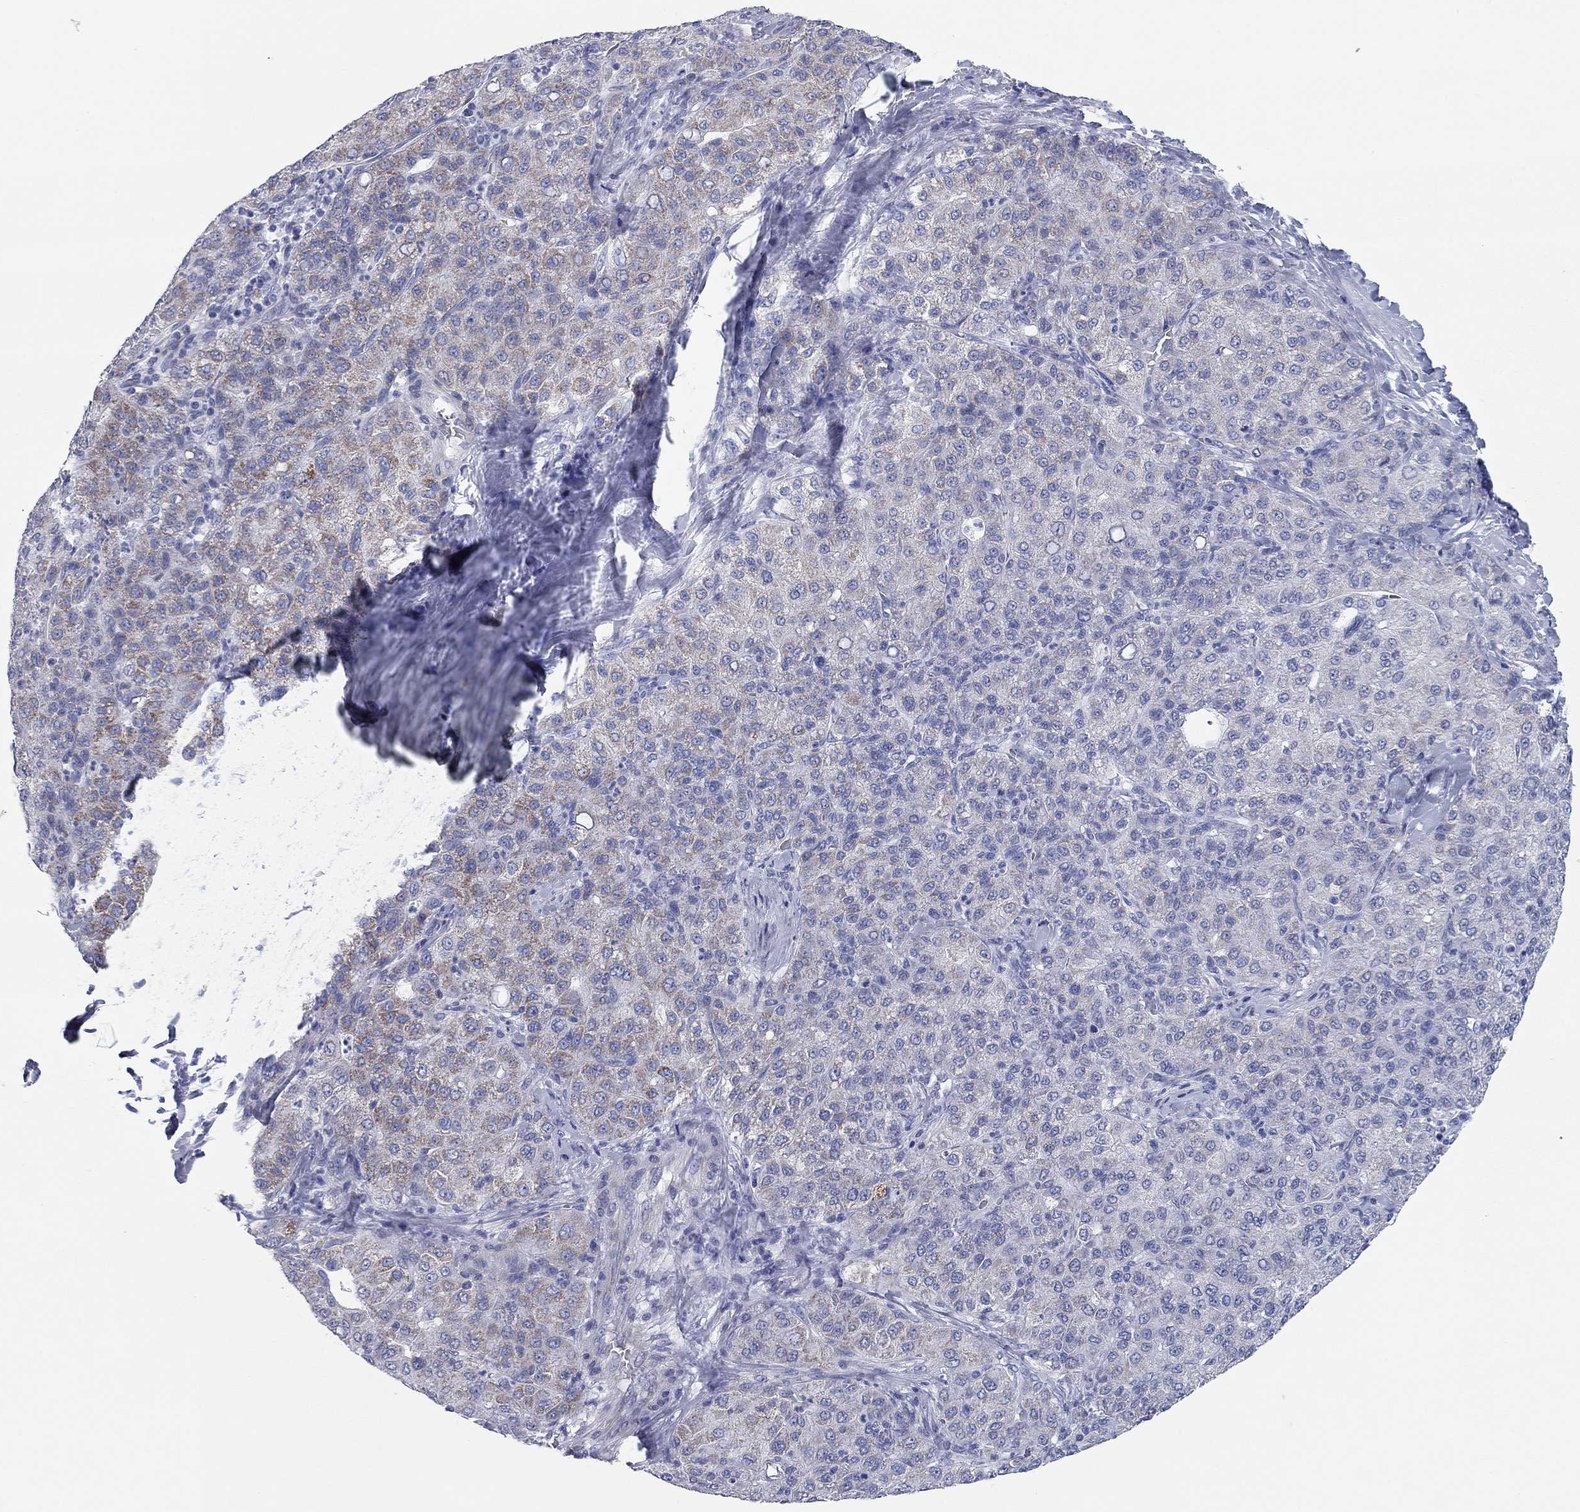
{"staining": {"intensity": "moderate", "quantity": "<25%", "location": "cytoplasmic/membranous"}, "tissue": "liver cancer", "cell_type": "Tumor cells", "image_type": "cancer", "snomed": [{"axis": "morphology", "description": "Carcinoma, Hepatocellular, NOS"}, {"axis": "topography", "description": "Liver"}], "caption": "Immunohistochemical staining of human liver cancer (hepatocellular carcinoma) demonstrates moderate cytoplasmic/membranous protein expression in approximately <25% of tumor cells.", "gene": "CHI3L2", "patient": {"sex": "male", "age": 65}}